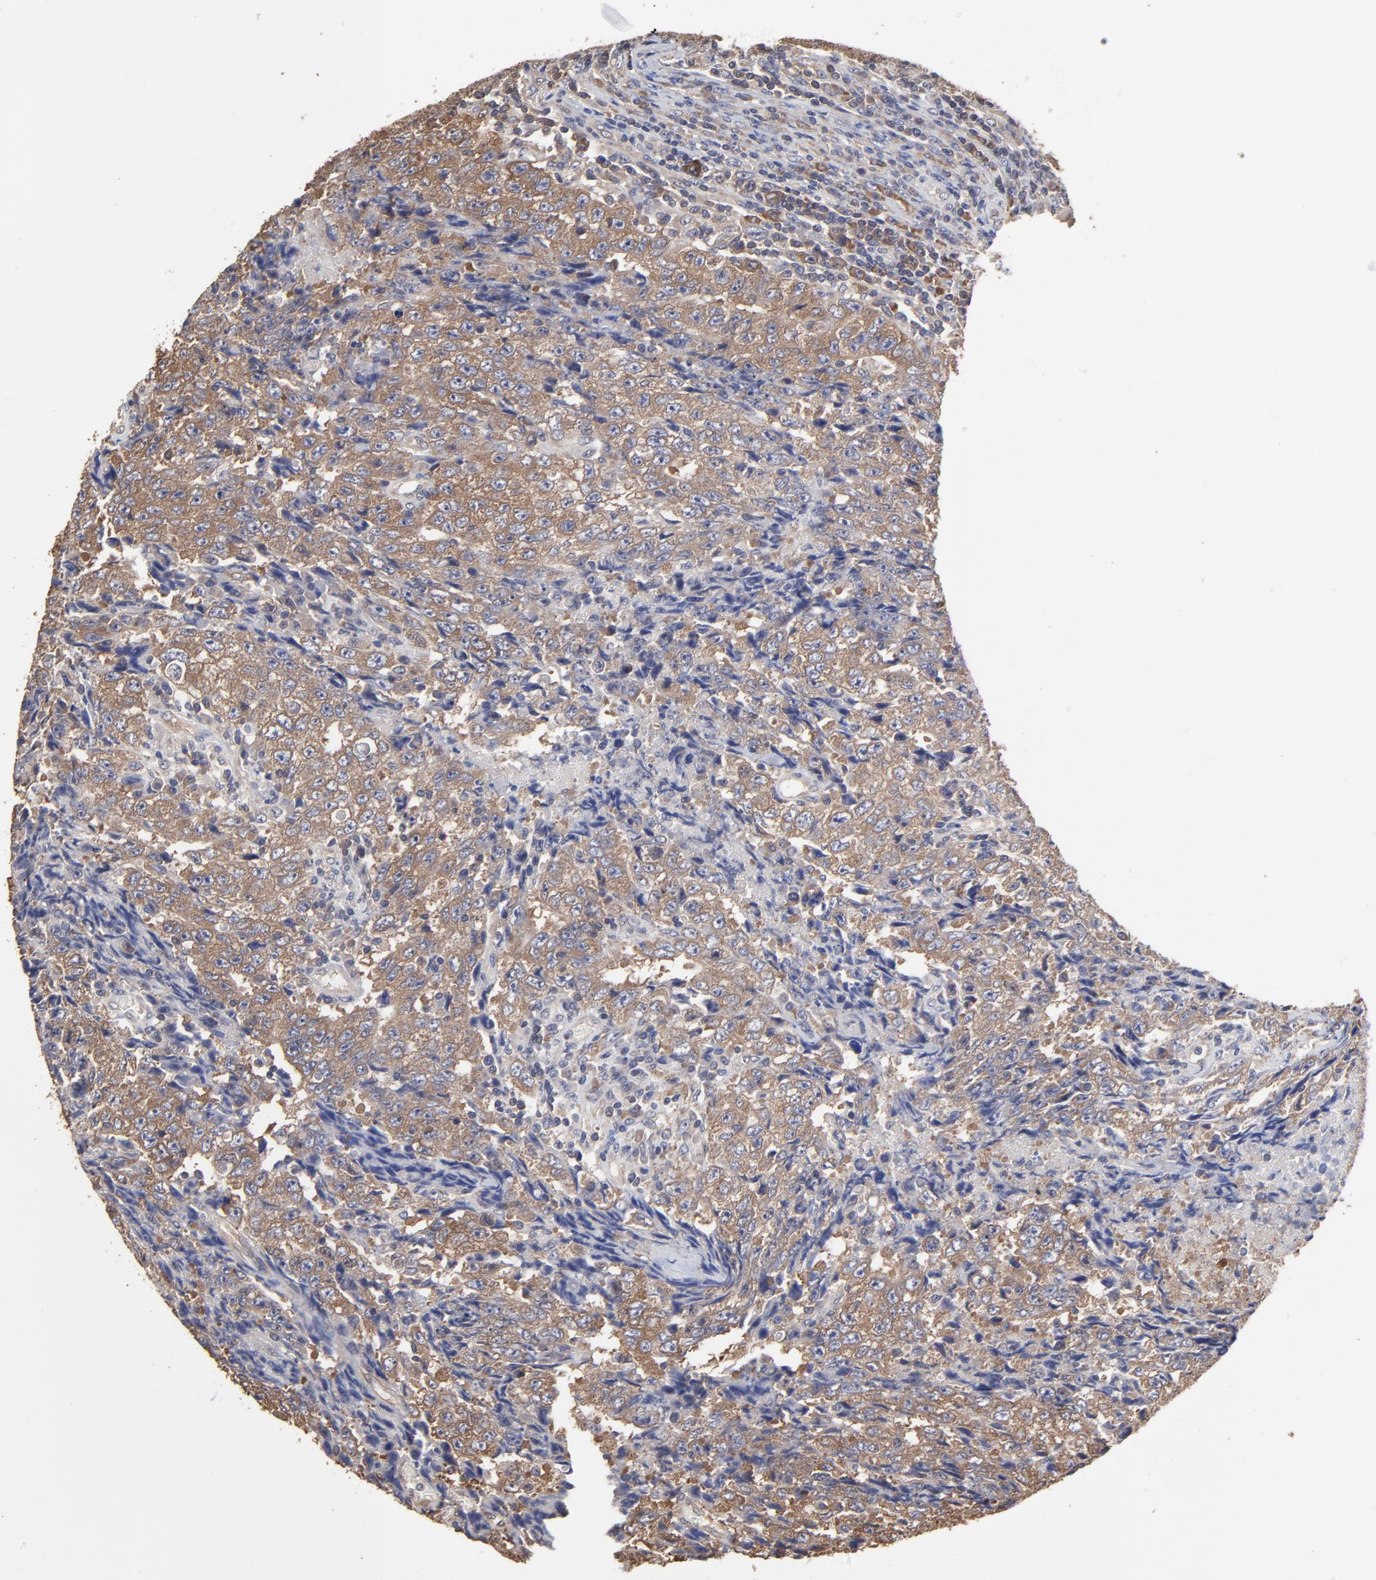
{"staining": {"intensity": "moderate", "quantity": ">75%", "location": "cytoplasmic/membranous"}, "tissue": "testis cancer", "cell_type": "Tumor cells", "image_type": "cancer", "snomed": [{"axis": "morphology", "description": "Necrosis, NOS"}, {"axis": "morphology", "description": "Carcinoma, Embryonal, NOS"}, {"axis": "topography", "description": "Testis"}], "caption": "Human testis cancer (embryonal carcinoma) stained with a protein marker exhibits moderate staining in tumor cells.", "gene": "CCT2", "patient": {"sex": "male", "age": 19}}